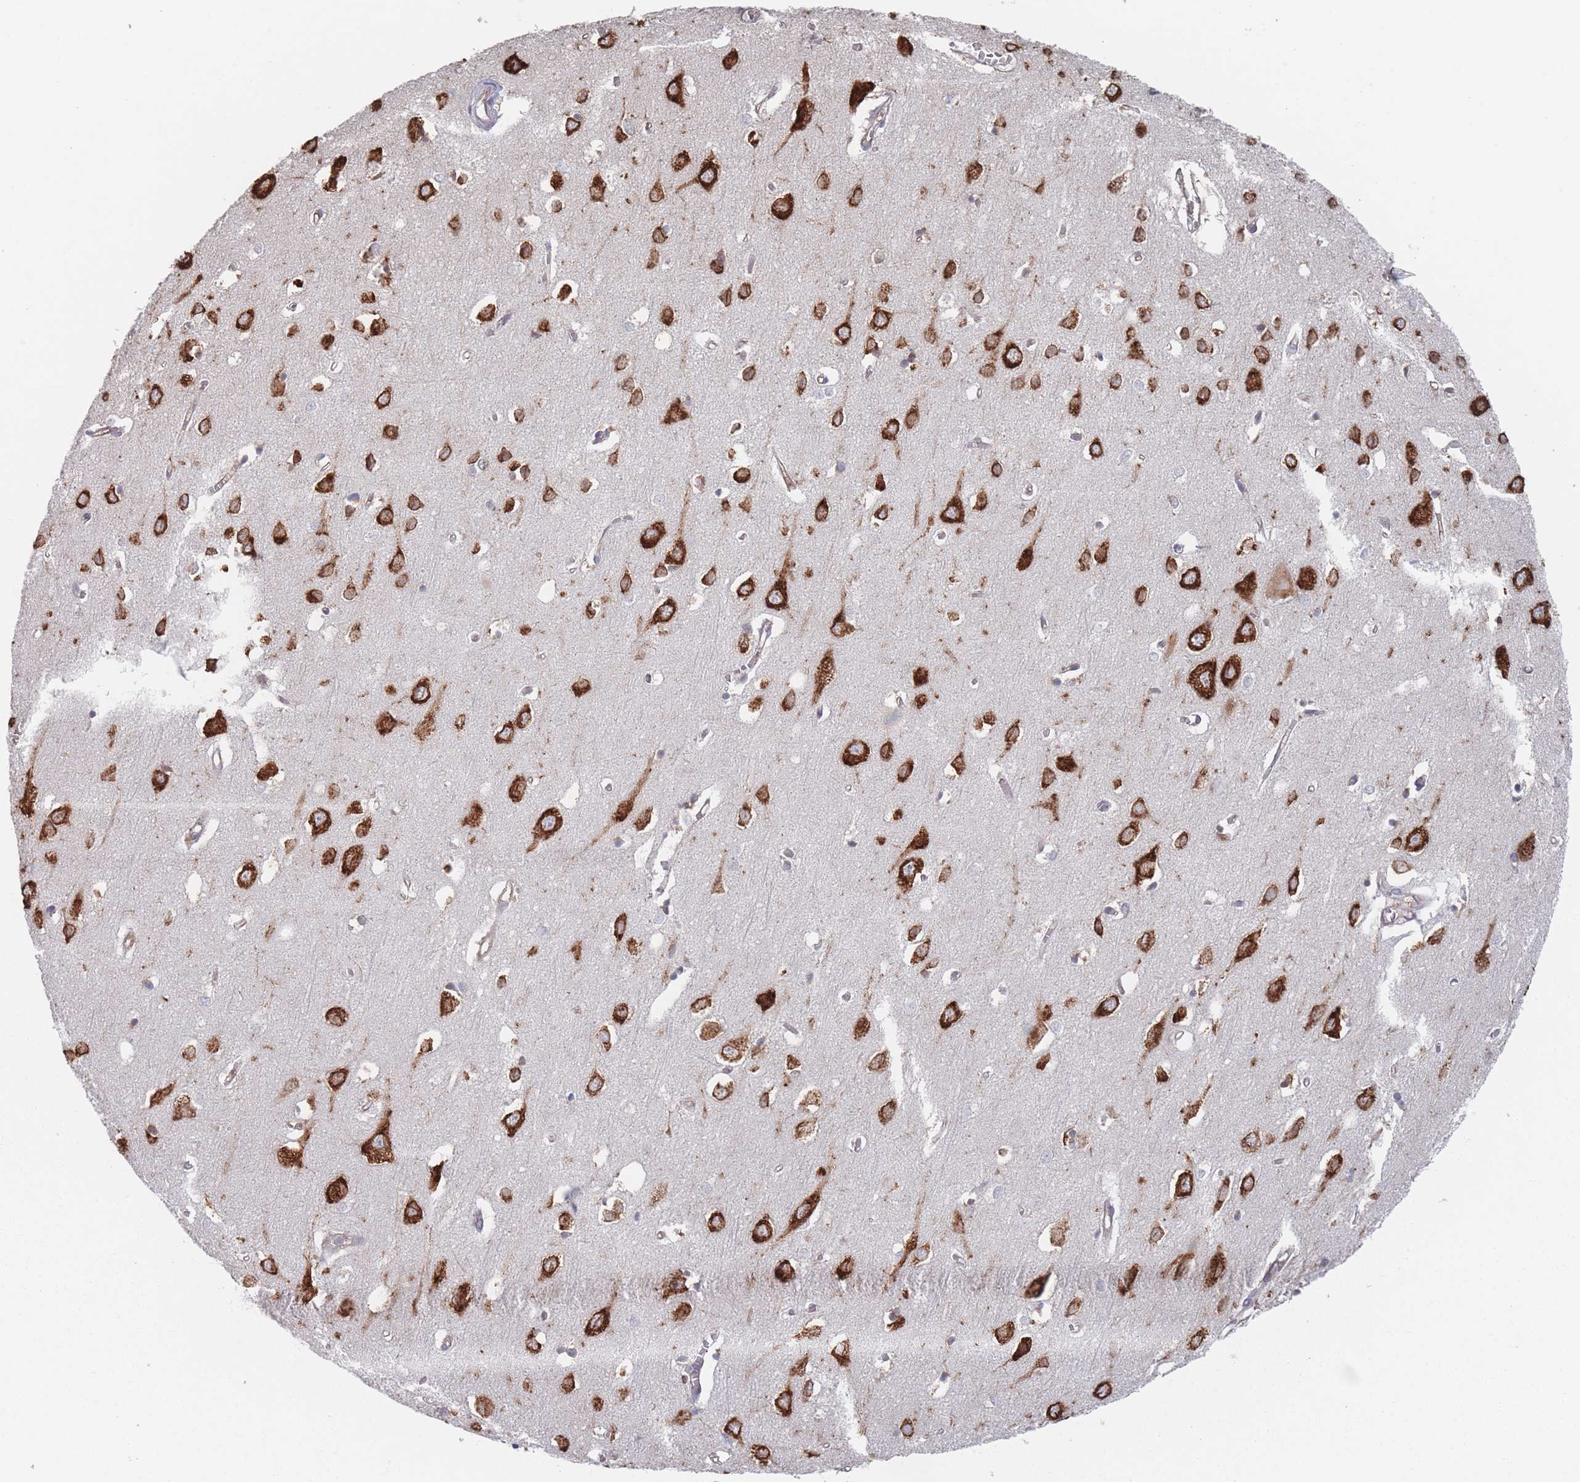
{"staining": {"intensity": "weak", "quantity": "25%-75%", "location": "cytoplasmic/membranous"}, "tissue": "cerebral cortex", "cell_type": "Endothelial cells", "image_type": "normal", "snomed": [{"axis": "morphology", "description": "Normal tissue, NOS"}, {"axis": "topography", "description": "Cerebral cortex"}], "caption": "An immunohistochemistry photomicrograph of normal tissue is shown. Protein staining in brown highlights weak cytoplasmic/membranous positivity in cerebral cortex within endothelial cells.", "gene": "EEF1B2", "patient": {"sex": "female", "age": 64}}